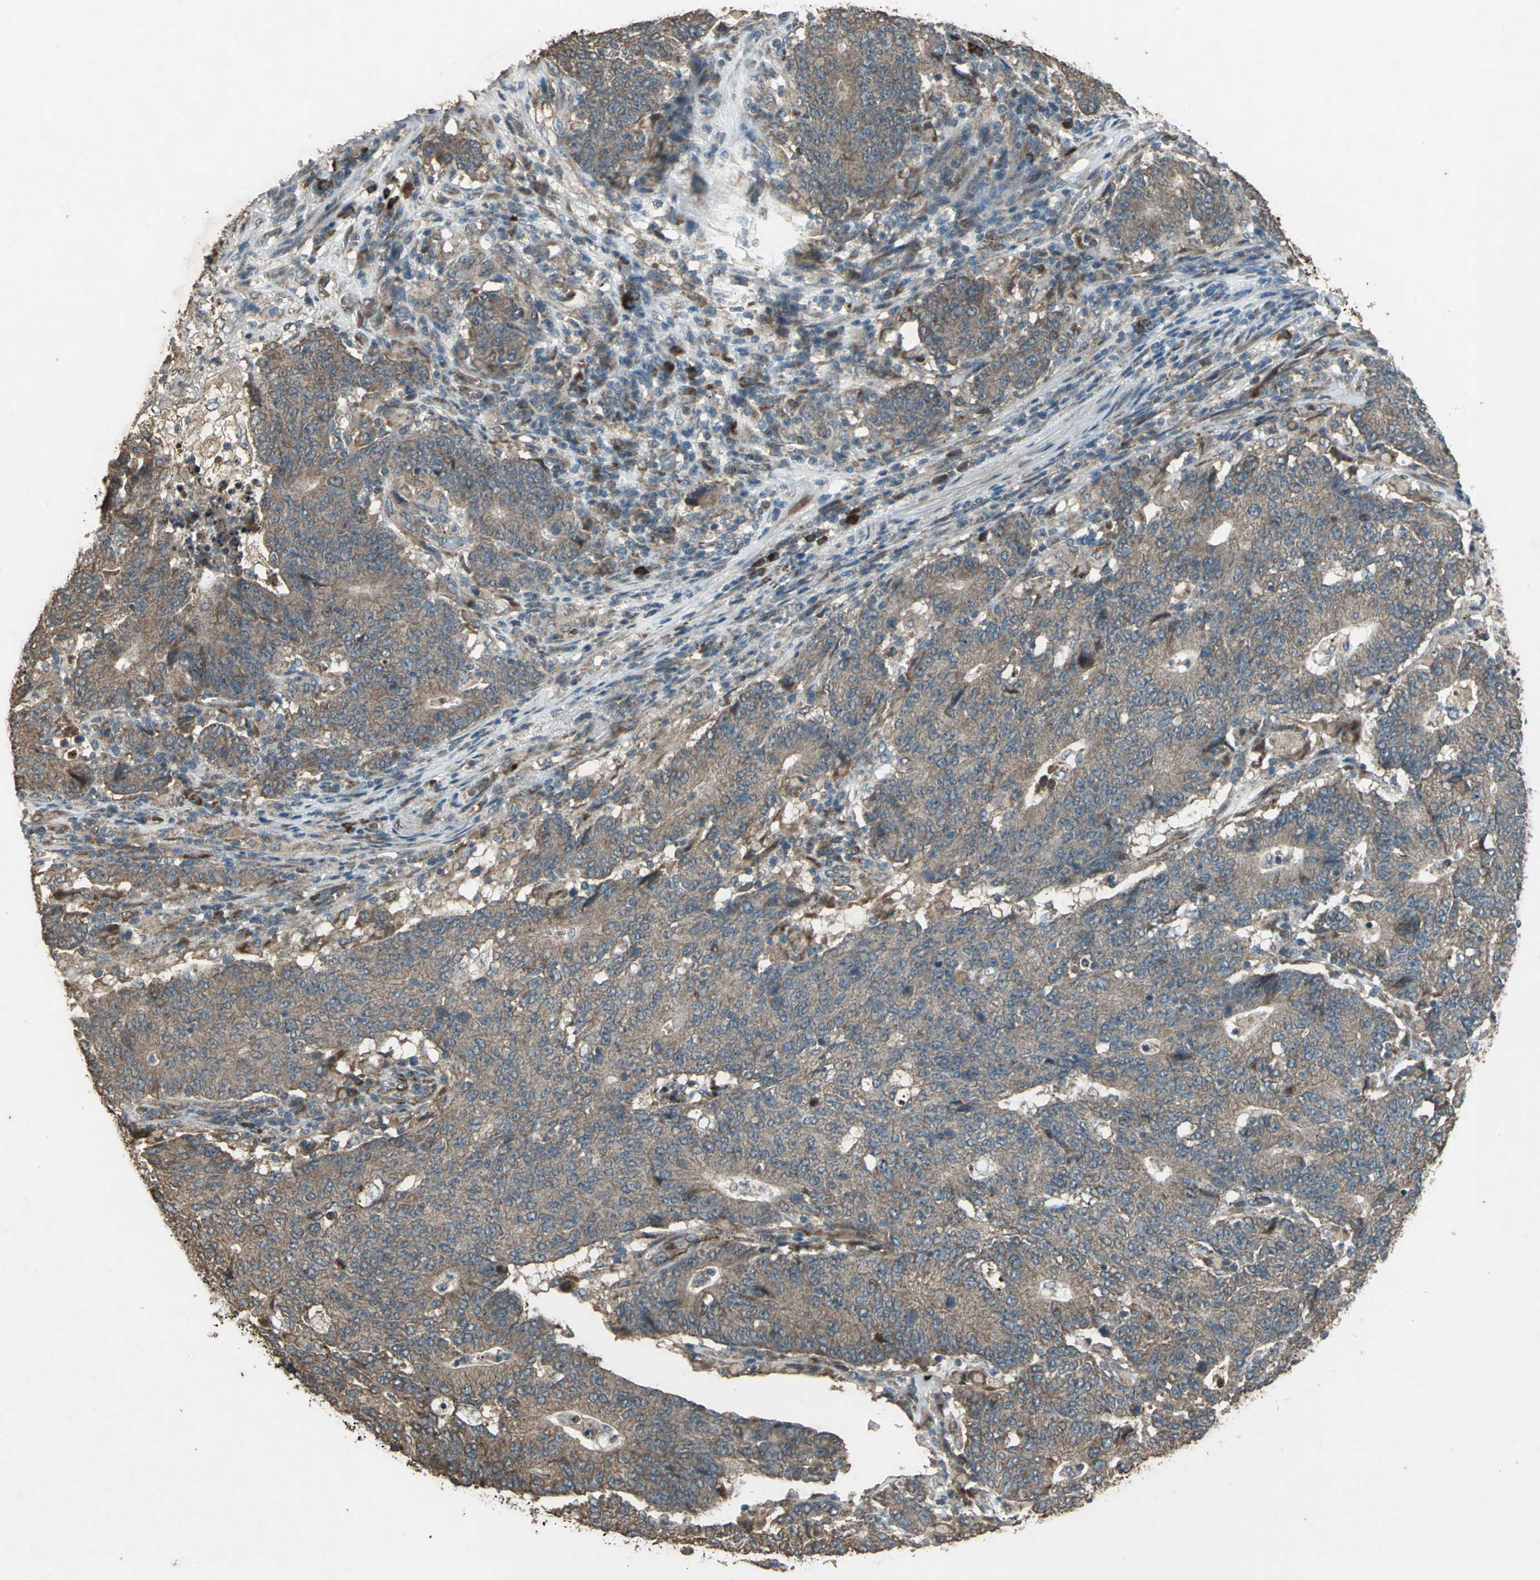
{"staining": {"intensity": "moderate", "quantity": ">75%", "location": "cytoplasmic/membranous"}, "tissue": "colorectal cancer", "cell_type": "Tumor cells", "image_type": "cancer", "snomed": [{"axis": "morphology", "description": "Normal tissue, NOS"}, {"axis": "morphology", "description": "Adenocarcinoma, NOS"}, {"axis": "topography", "description": "Colon"}], "caption": "Adenocarcinoma (colorectal) stained for a protein (brown) exhibits moderate cytoplasmic/membranous positive staining in approximately >75% of tumor cells.", "gene": "SEPTIN4", "patient": {"sex": "female", "age": 75}}